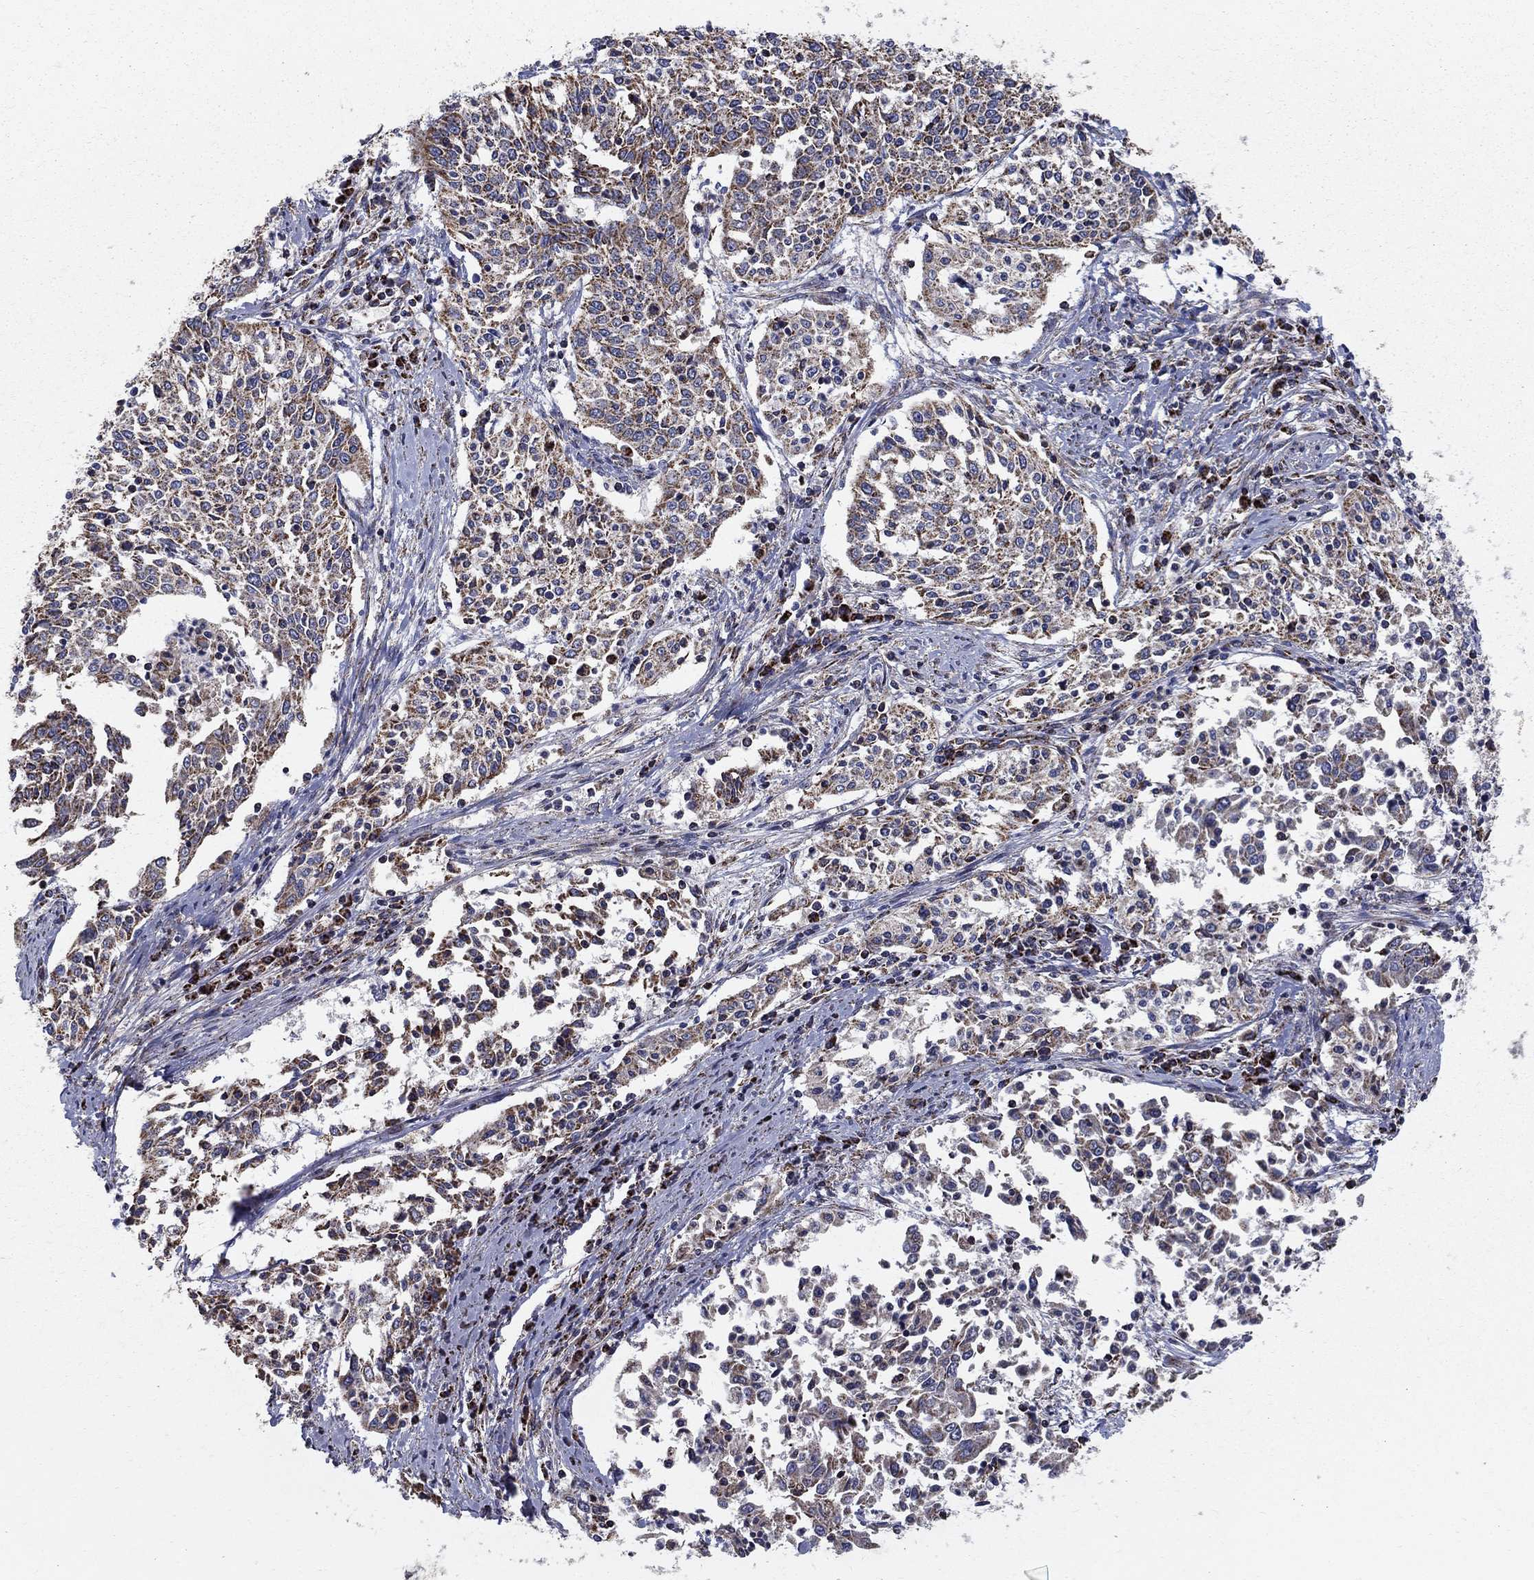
{"staining": {"intensity": "moderate", "quantity": "25%-75%", "location": "cytoplasmic/membranous"}, "tissue": "cervical cancer", "cell_type": "Tumor cells", "image_type": "cancer", "snomed": [{"axis": "morphology", "description": "Squamous cell carcinoma, NOS"}, {"axis": "topography", "description": "Cervix"}], "caption": "Protein positivity by immunohistochemistry displays moderate cytoplasmic/membranous positivity in approximately 25%-75% of tumor cells in cervical squamous cell carcinoma.", "gene": "NDUFS8", "patient": {"sex": "female", "age": 41}}